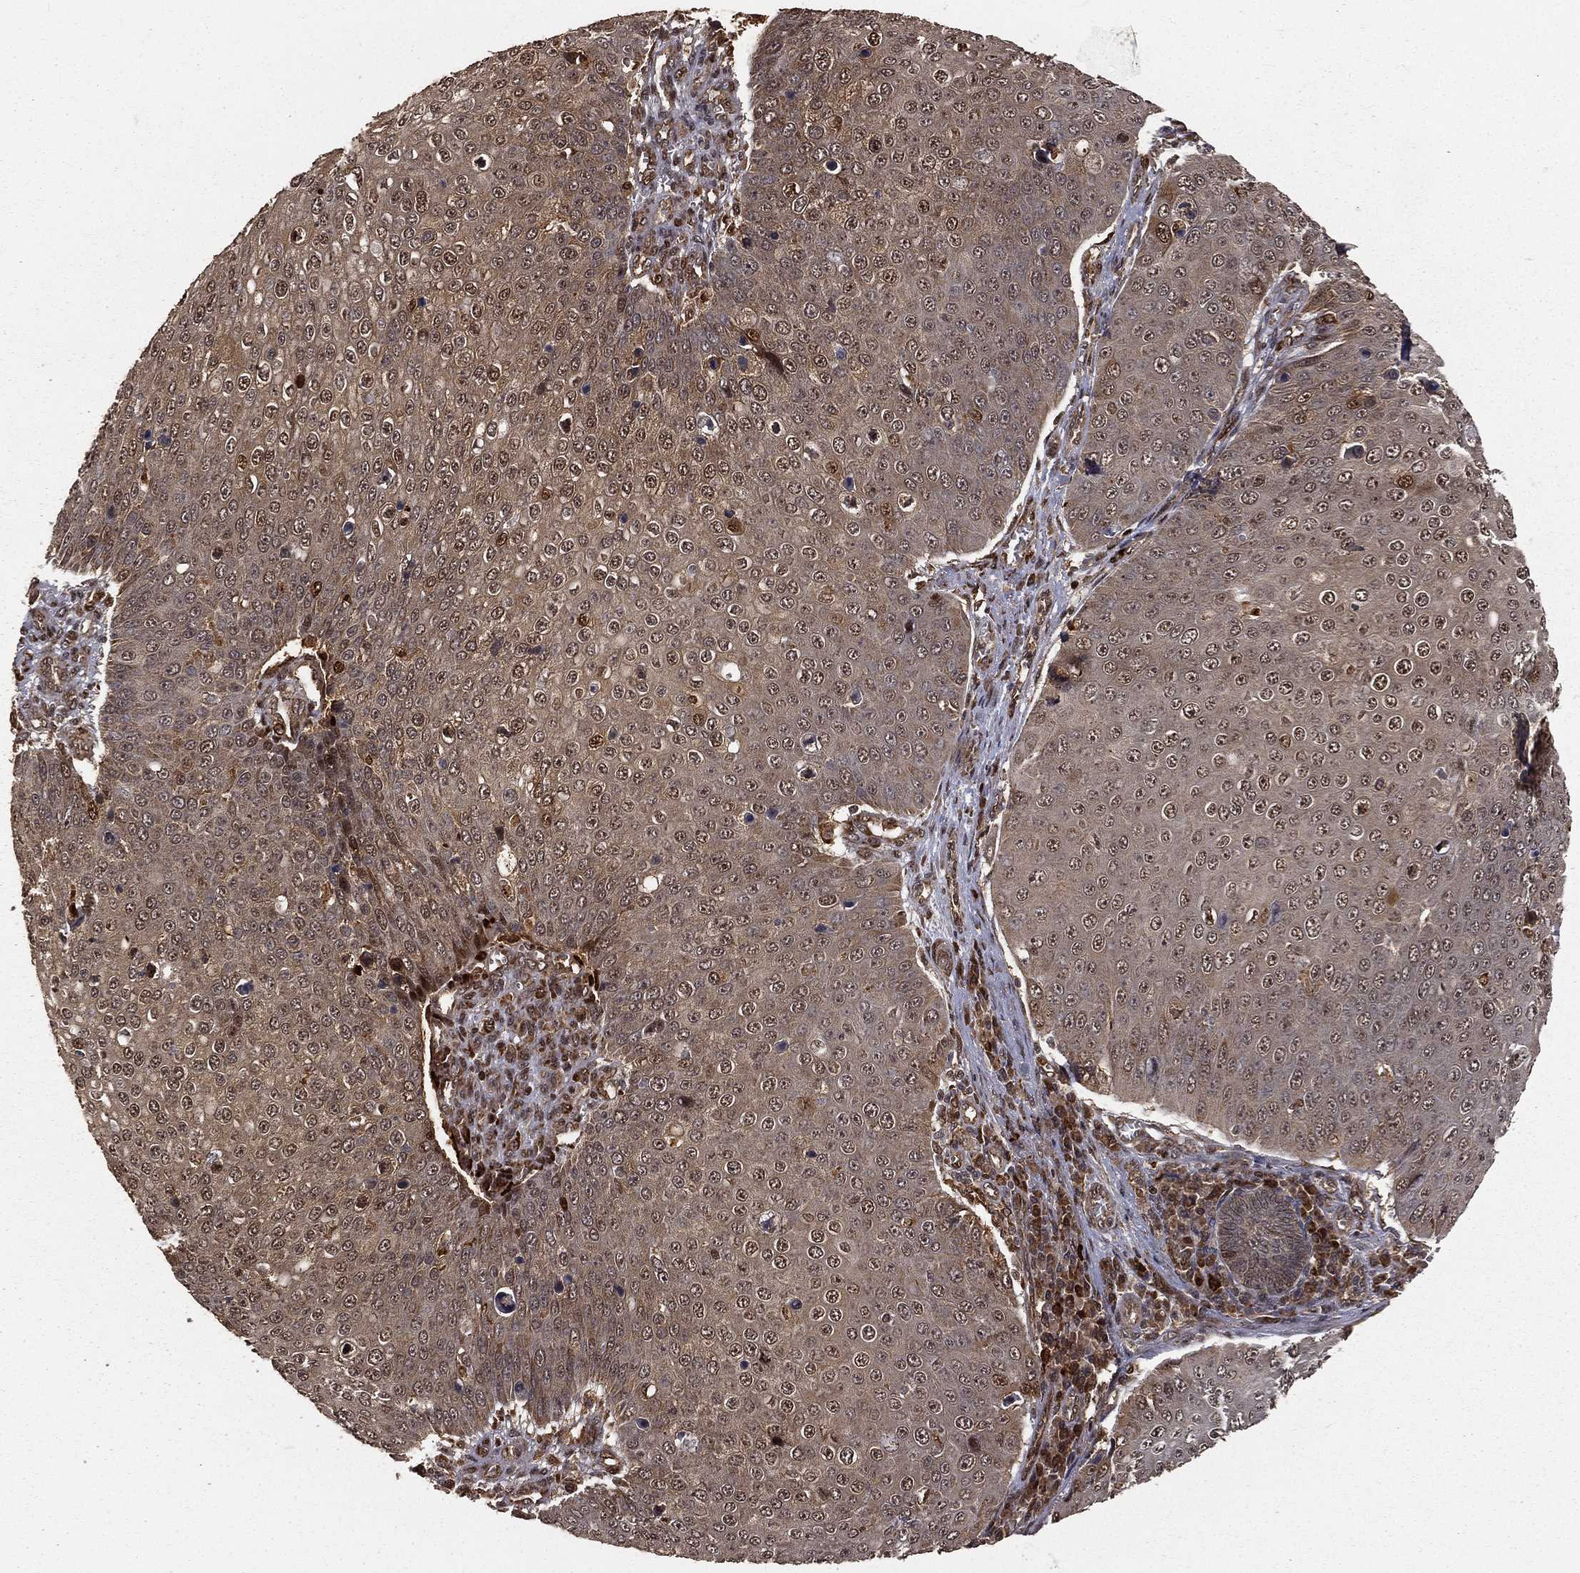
{"staining": {"intensity": "strong", "quantity": "<25%", "location": "cytoplasmic/membranous,nuclear"}, "tissue": "skin cancer", "cell_type": "Tumor cells", "image_type": "cancer", "snomed": [{"axis": "morphology", "description": "Squamous cell carcinoma, NOS"}, {"axis": "topography", "description": "Skin"}], "caption": "The histopathology image displays immunohistochemical staining of skin squamous cell carcinoma. There is strong cytoplasmic/membranous and nuclear expression is appreciated in about <25% of tumor cells.", "gene": "MAPK1", "patient": {"sex": "male", "age": 71}}